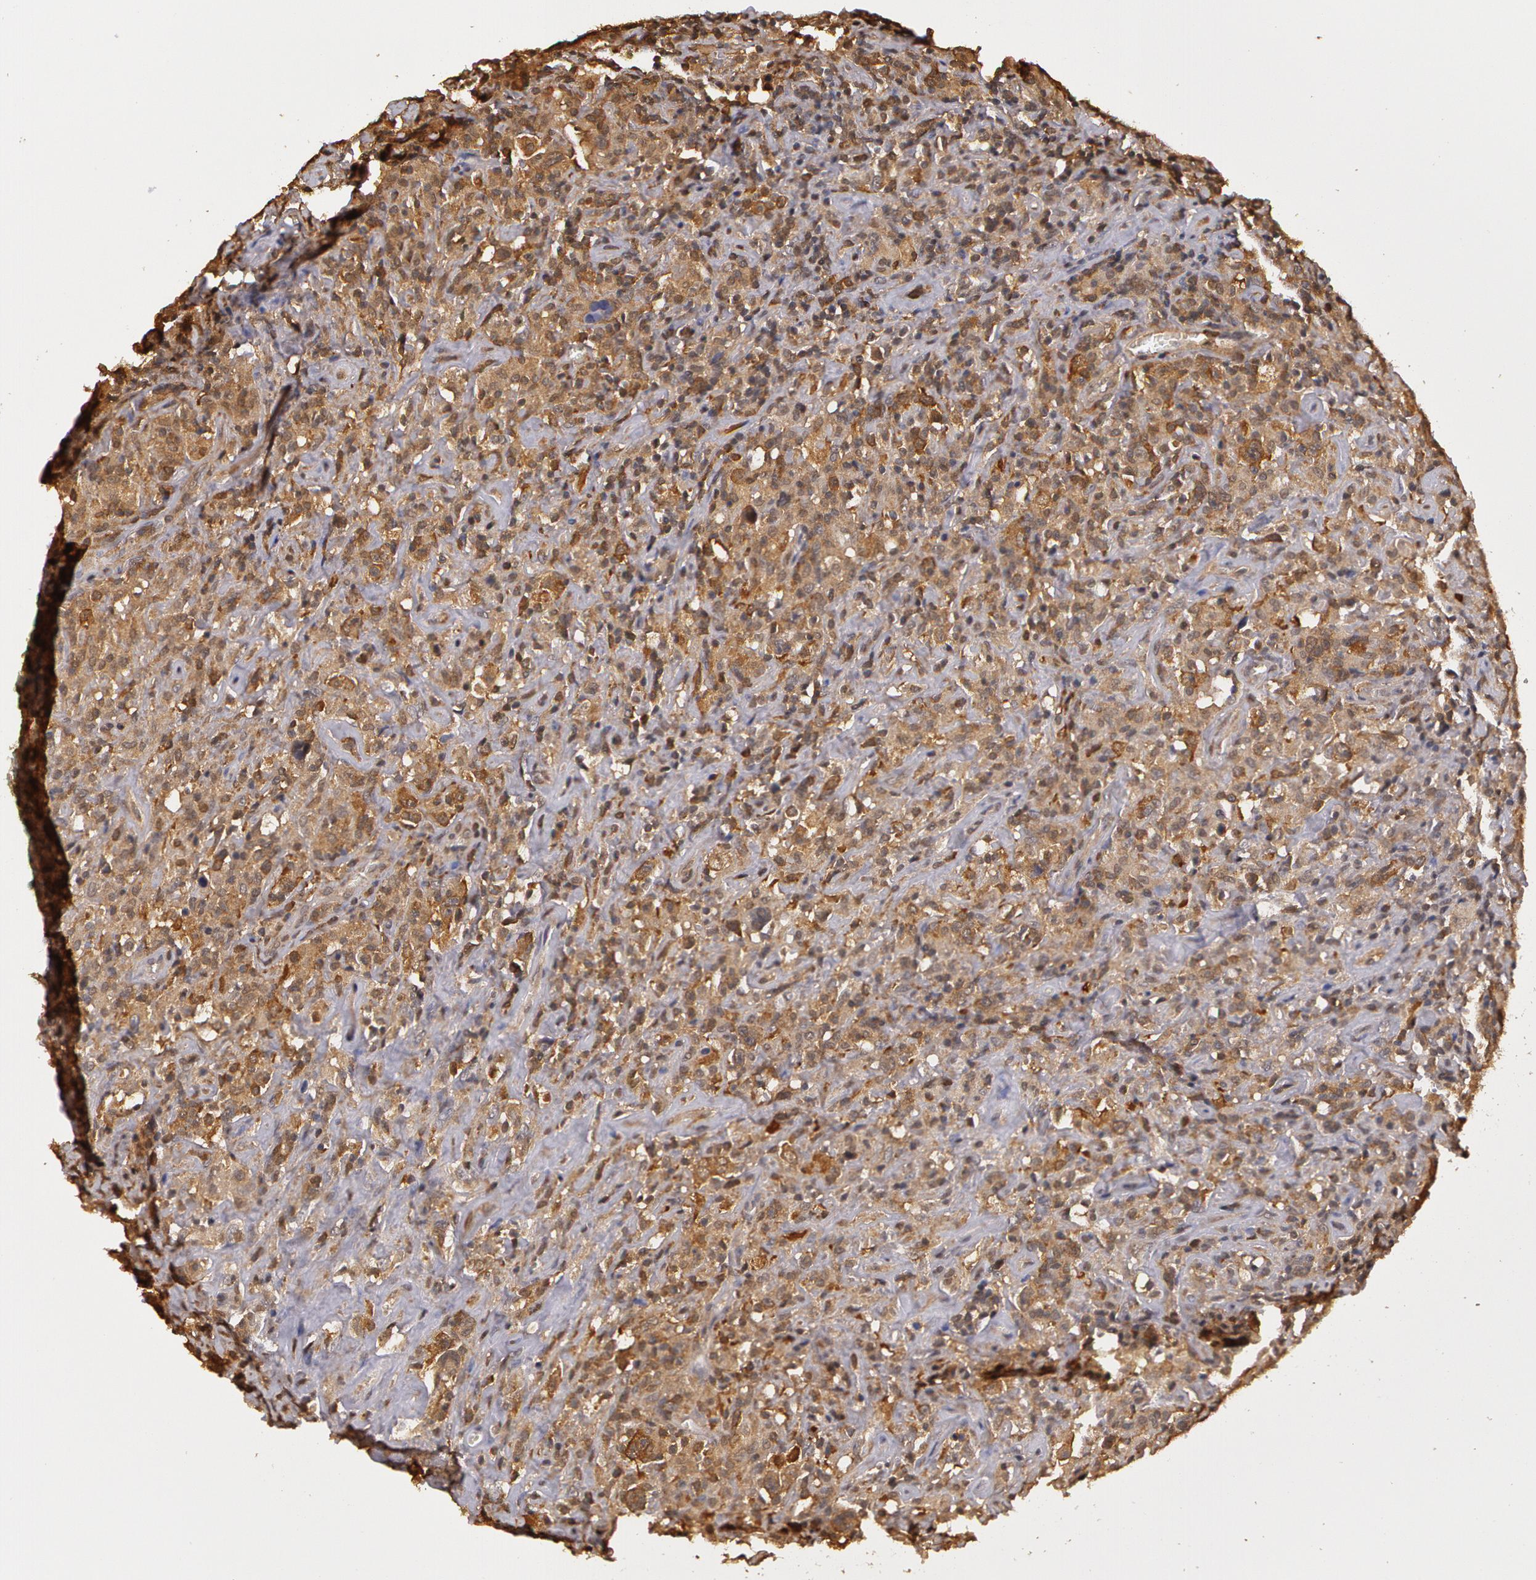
{"staining": {"intensity": "weak", "quantity": "25%-75%", "location": "cytoplasmic/membranous"}, "tissue": "lymphoma", "cell_type": "Tumor cells", "image_type": "cancer", "snomed": [{"axis": "morphology", "description": "Hodgkin's disease, NOS"}, {"axis": "topography", "description": "Lymph node"}], "caption": "This is a photomicrograph of IHC staining of lymphoma, which shows weak staining in the cytoplasmic/membranous of tumor cells.", "gene": "AHSA1", "patient": {"sex": "male", "age": 46}}